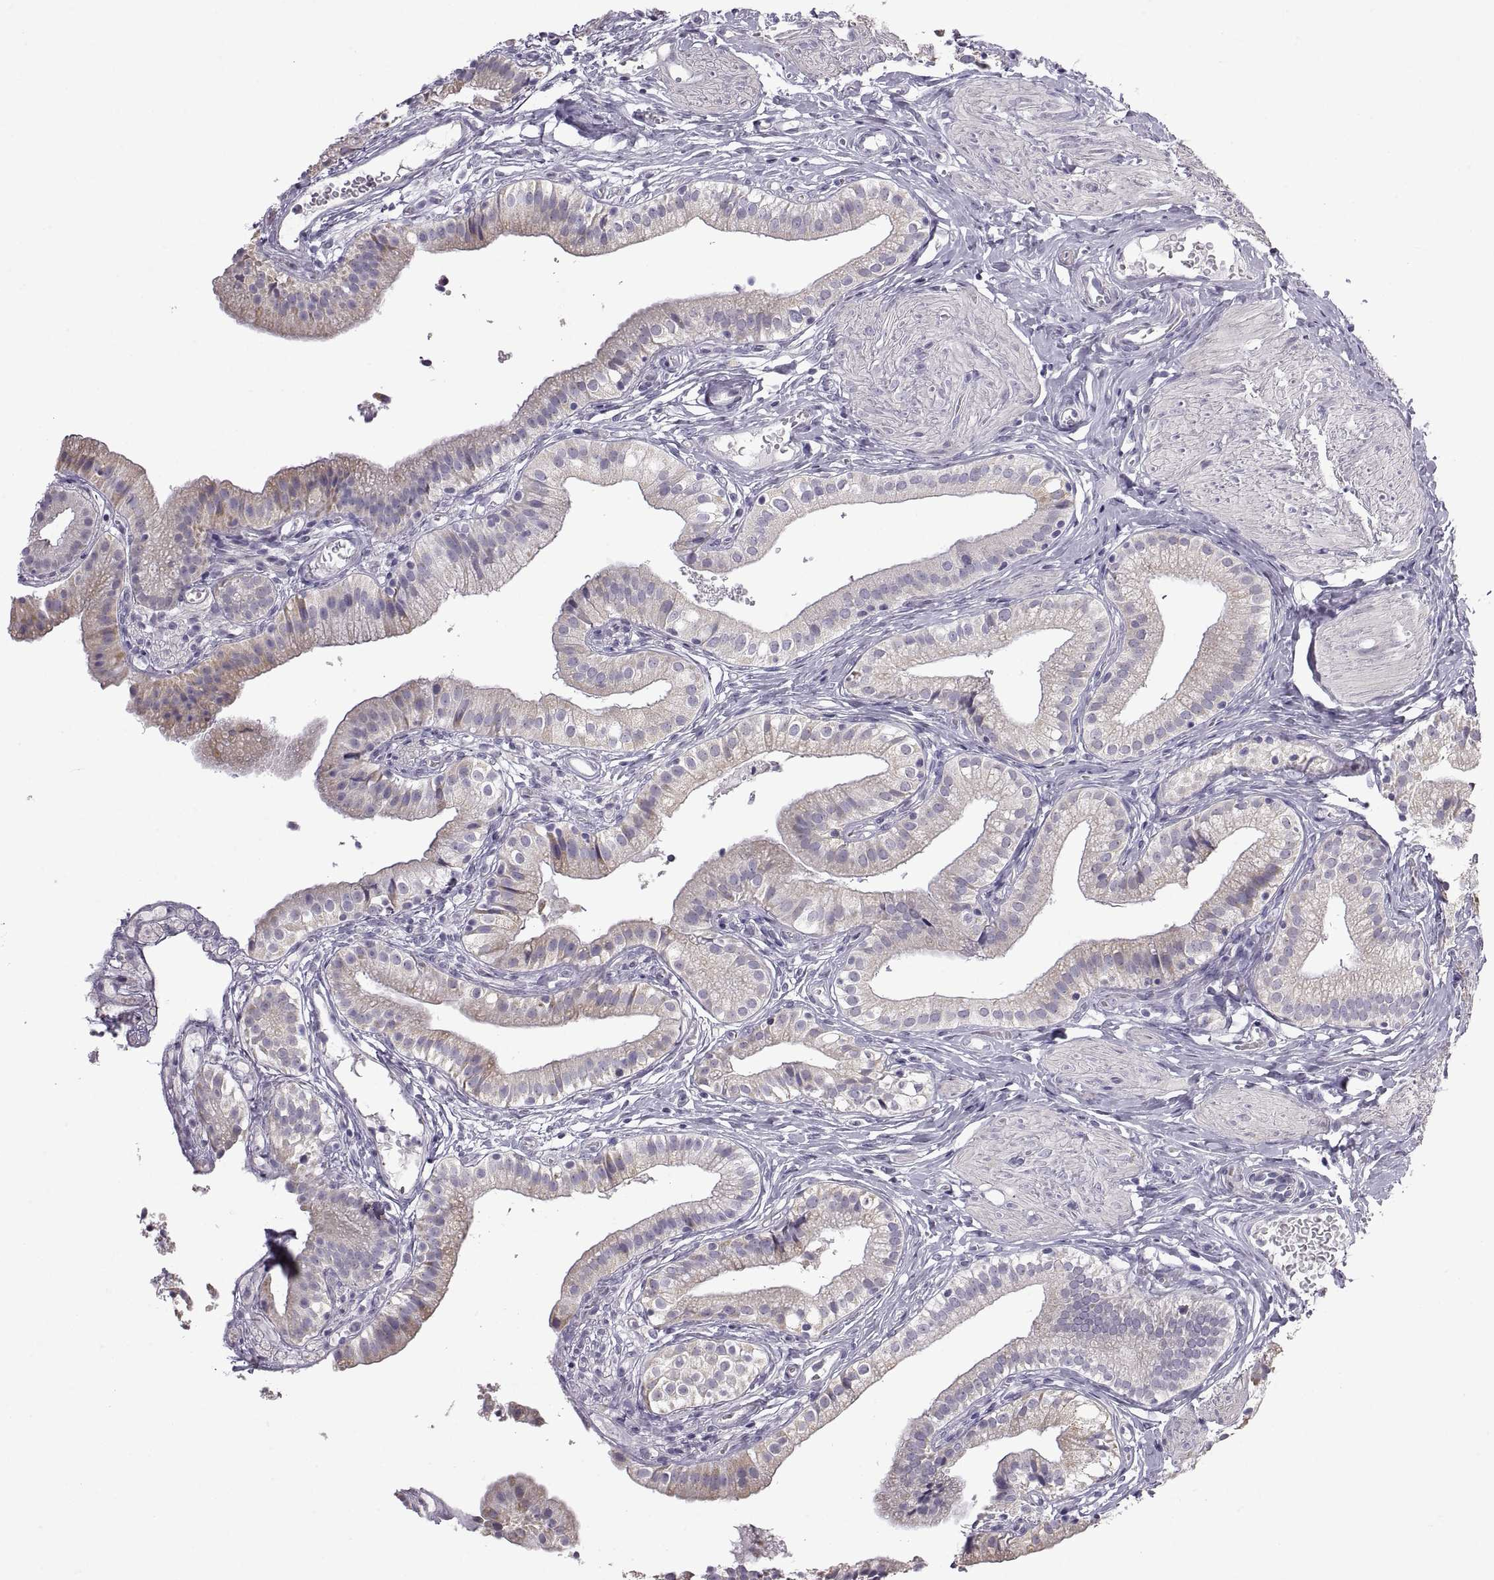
{"staining": {"intensity": "weak", "quantity": "25%-75%", "location": "cytoplasmic/membranous"}, "tissue": "gallbladder", "cell_type": "Glandular cells", "image_type": "normal", "snomed": [{"axis": "morphology", "description": "Normal tissue, NOS"}, {"axis": "topography", "description": "Gallbladder"}], "caption": "Protein staining demonstrates weak cytoplasmic/membranous staining in about 25%-75% of glandular cells in normal gallbladder.", "gene": "FAM170A", "patient": {"sex": "female", "age": 47}}